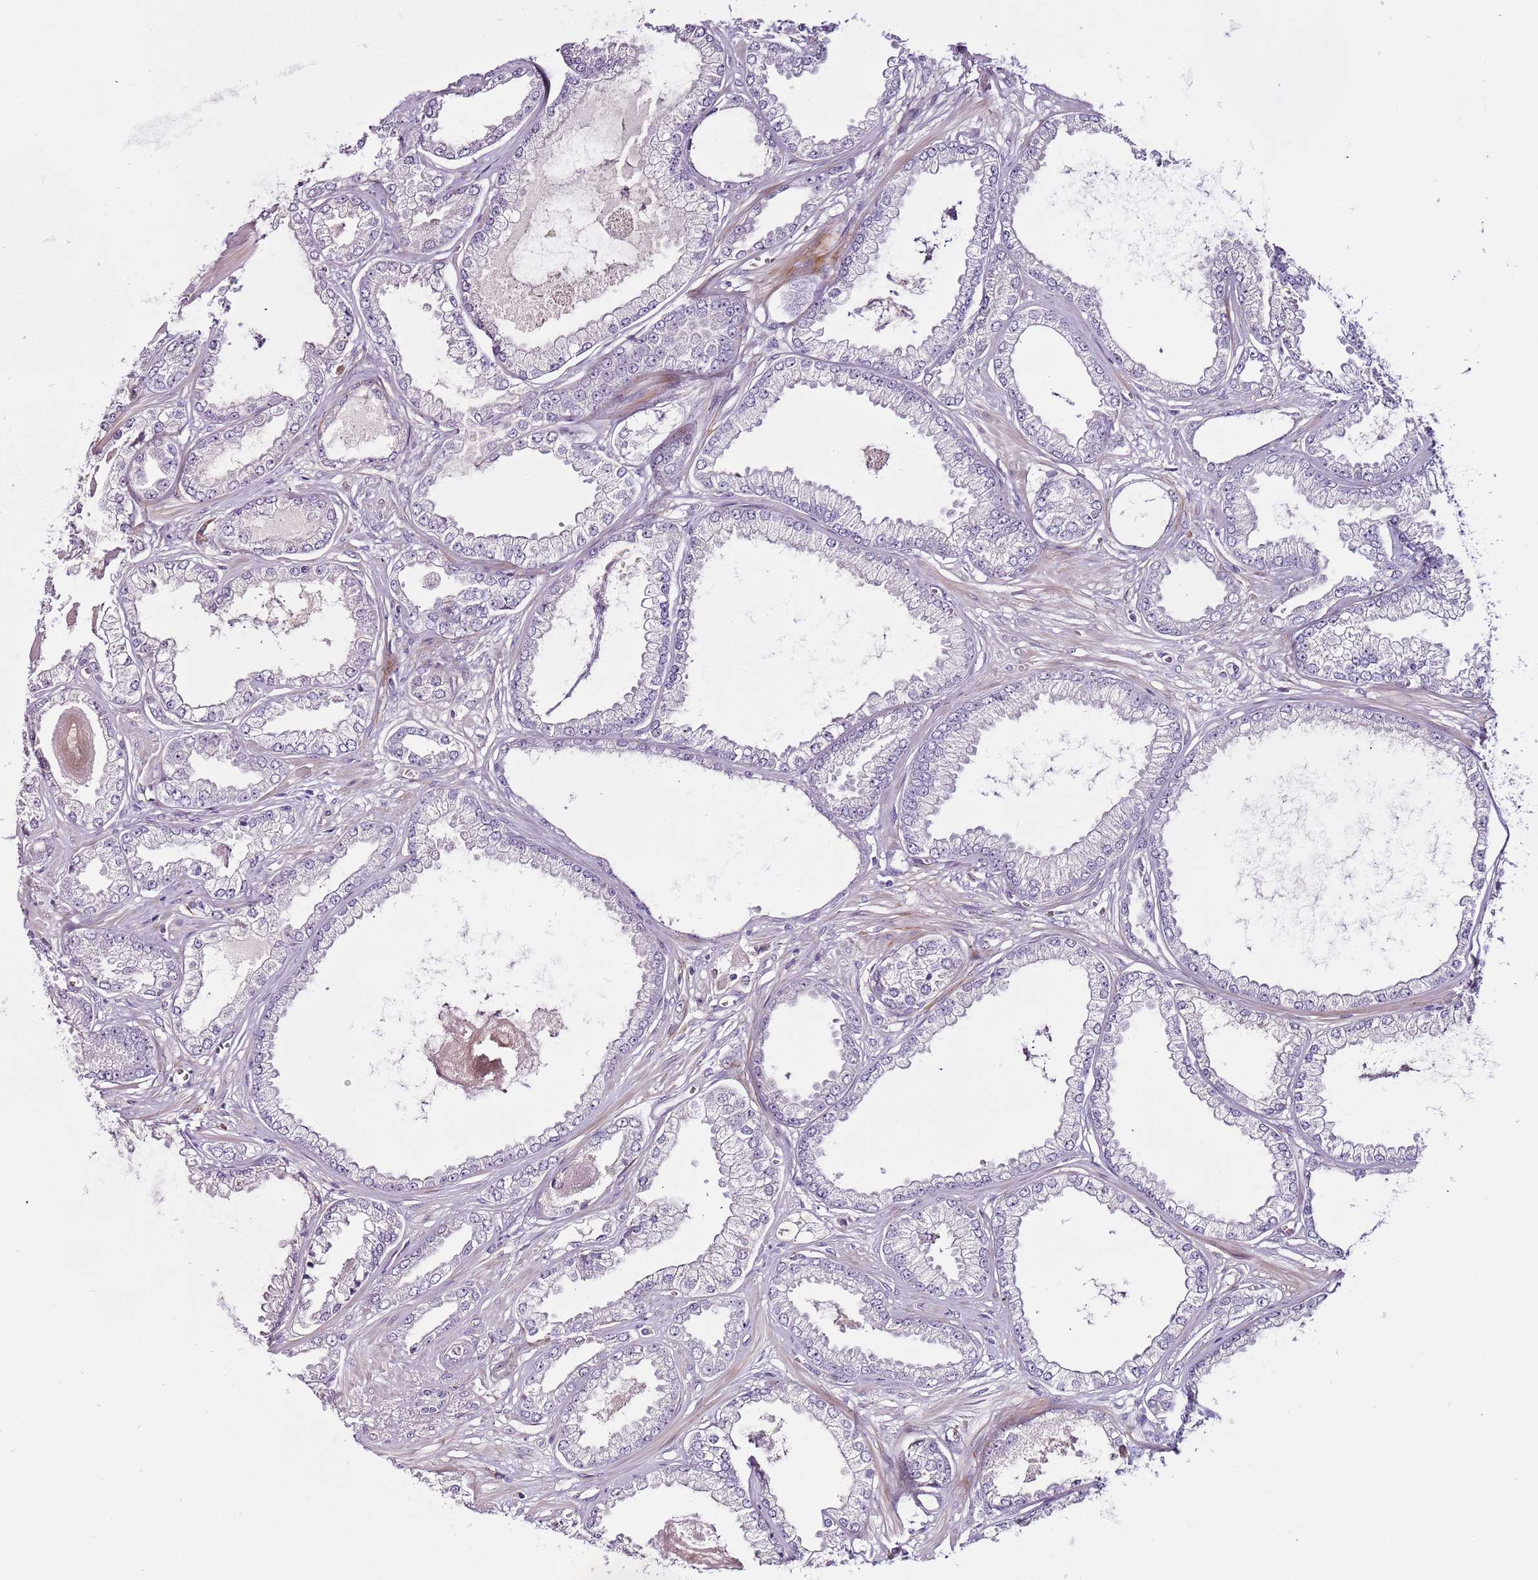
{"staining": {"intensity": "negative", "quantity": "none", "location": "none"}, "tissue": "prostate cancer", "cell_type": "Tumor cells", "image_type": "cancer", "snomed": [{"axis": "morphology", "description": "Adenocarcinoma, Low grade"}, {"axis": "topography", "description": "Prostate"}], "caption": "This is an immunohistochemistry photomicrograph of low-grade adenocarcinoma (prostate). There is no expression in tumor cells.", "gene": "NKX2-3", "patient": {"sex": "male", "age": 64}}